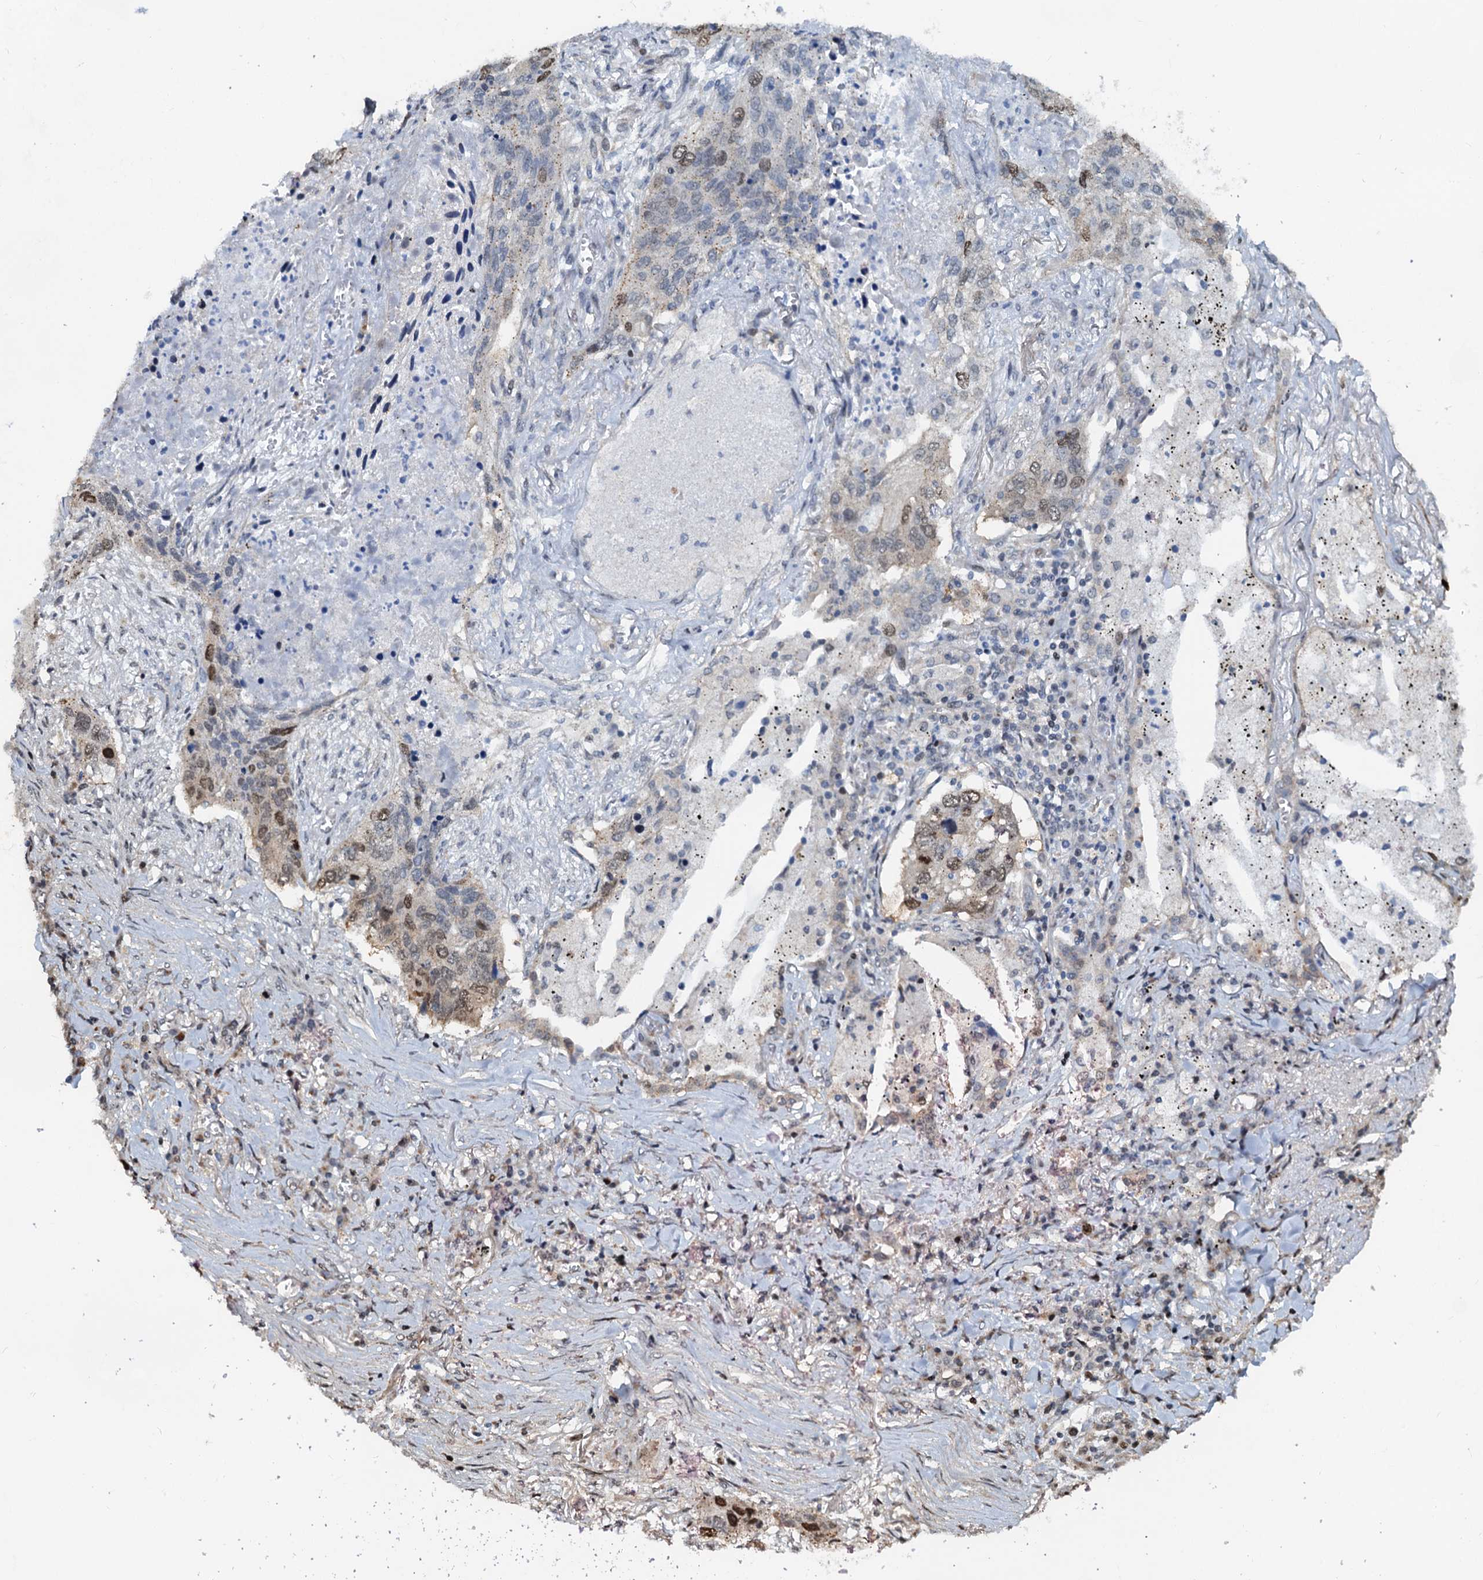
{"staining": {"intensity": "moderate", "quantity": "<25%", "location": "nuclear"}, "tissue": "lung cancer", "cell_type": "Tumor cells", "image_type": "cancer", "snomed": [{"axis": "morphology", "description": "Squamous cell carcinoma, NOS"}, {"axis": "topography", "description": "Lung"}], "caption": "Brown immunohistochemical staining in lung cancer (squamous cell carcinoma) exhibits moderate nuclear staining in approximately <25% of tumor cells.", "gene": "PTGES3", "patient": {"sex": "female", "age": 63}}